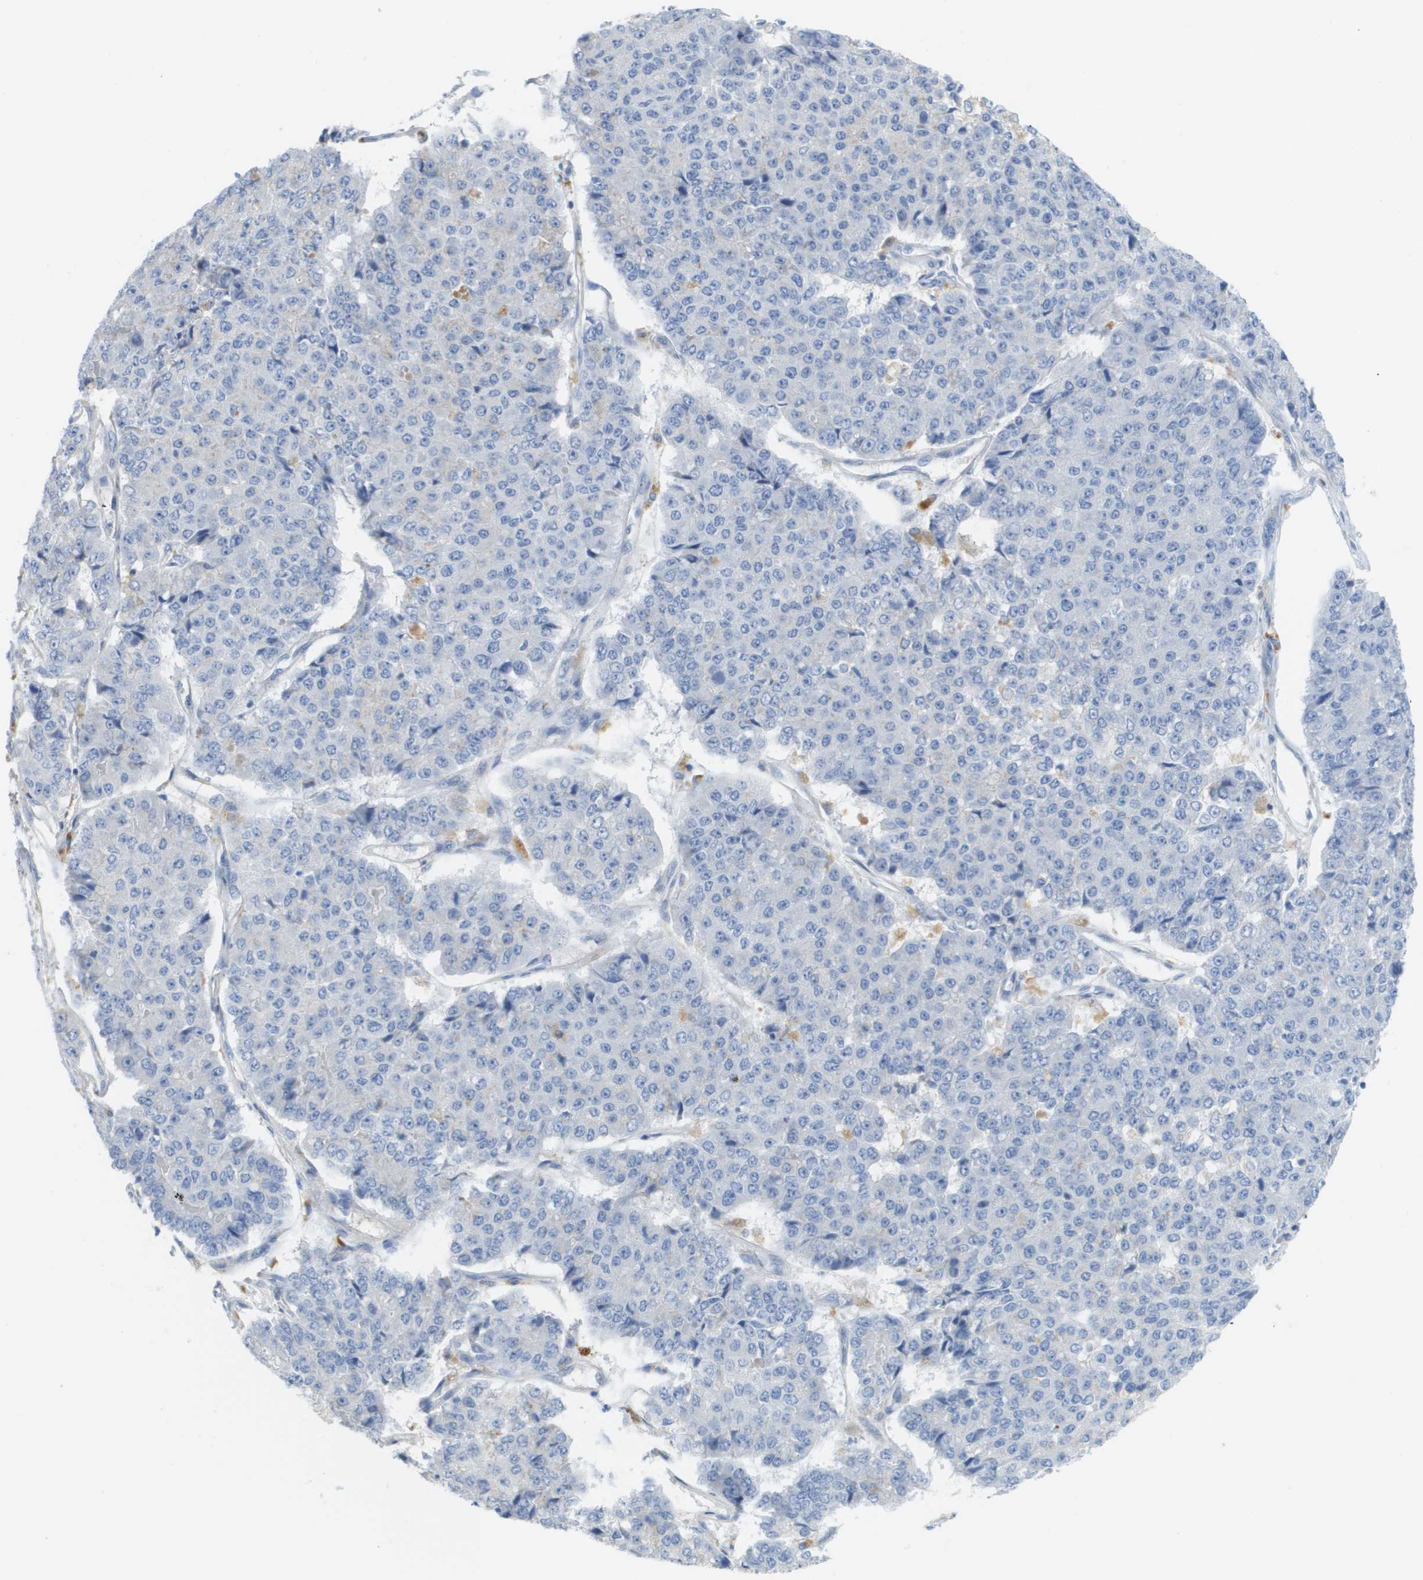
{"staining": {"intensity": "negative", "quantity": "none", "location": "none"}, "tissue": "pancreatic cancer", "cell_type": "Tumor cells", "image_type": "cancer", "snomed": [{"axis": "morphology", "description": "Adenocarcinoma, NOS"}, {"axis": "topography", "description": "Pancreas"}], "caption": "Histopathology image shows no protein staining in tumor cells of adenocarcinoma (pancreatic) tissue.", "gene": "MYL3", "patient": {"sex": "male", "age": 50}}